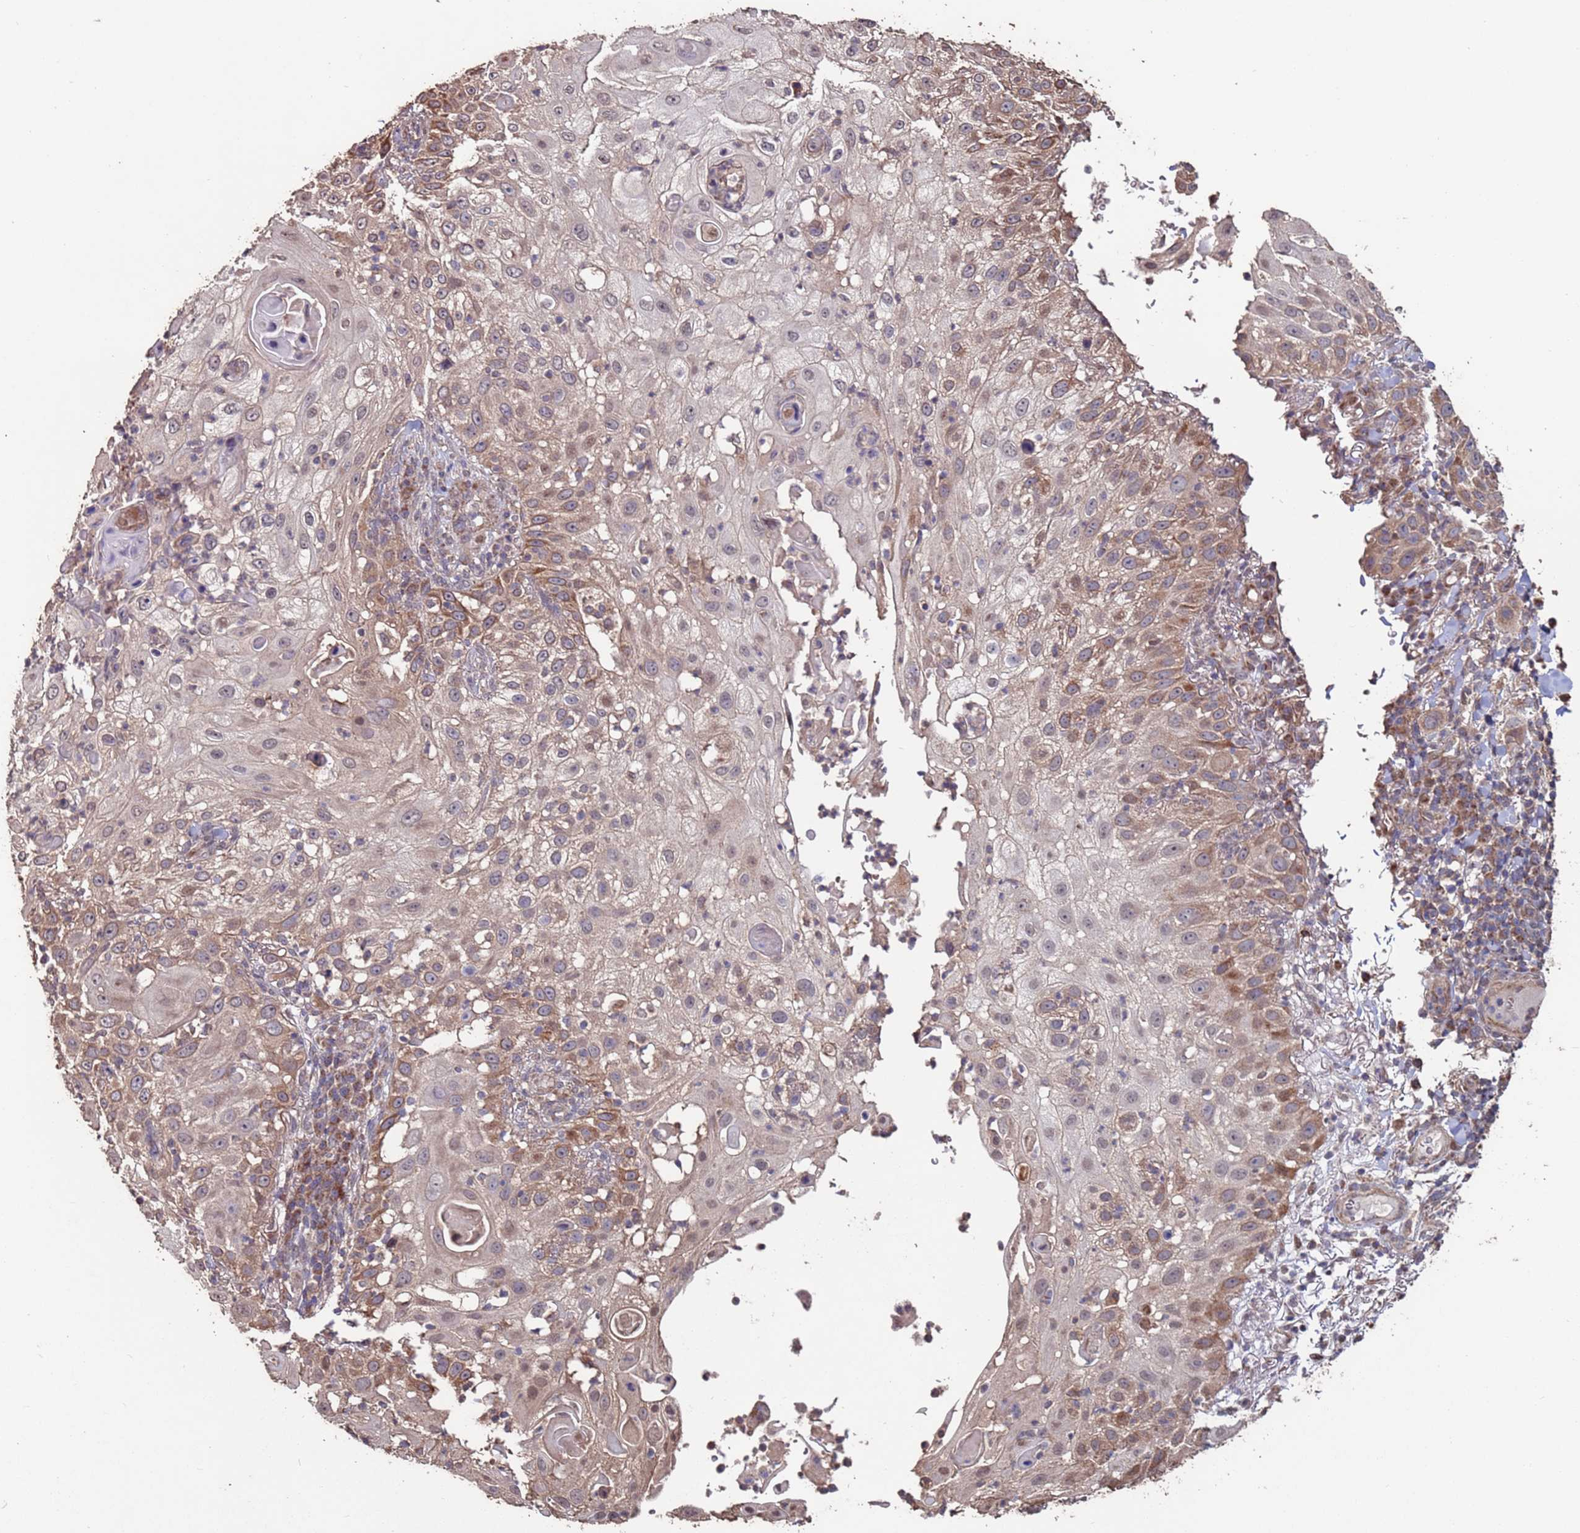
{"staining": {"intensity": "moderate", "quantity": "<25%", "location": "cytoplasmic/membranous"}, "tissue": "skin cancer", "cell_type": "Tumor cells", "image_type": "cancer", "snomed": [{"axis": "morphology", "description": "Squamous cell carcinoma, NOS"}, {"axis": "topography", "description": "Skin"}], "caption": "Protein expression analysis of skin squamous cell carcinoma displays moderate cytoplasmic/membranous staining in approximately <25% of tumor cells. The protein of interest is shown in brown color, while the nuclei are stained blue.", "gene": "PRR7", "patient": {"sex": "female", "age": 44}}